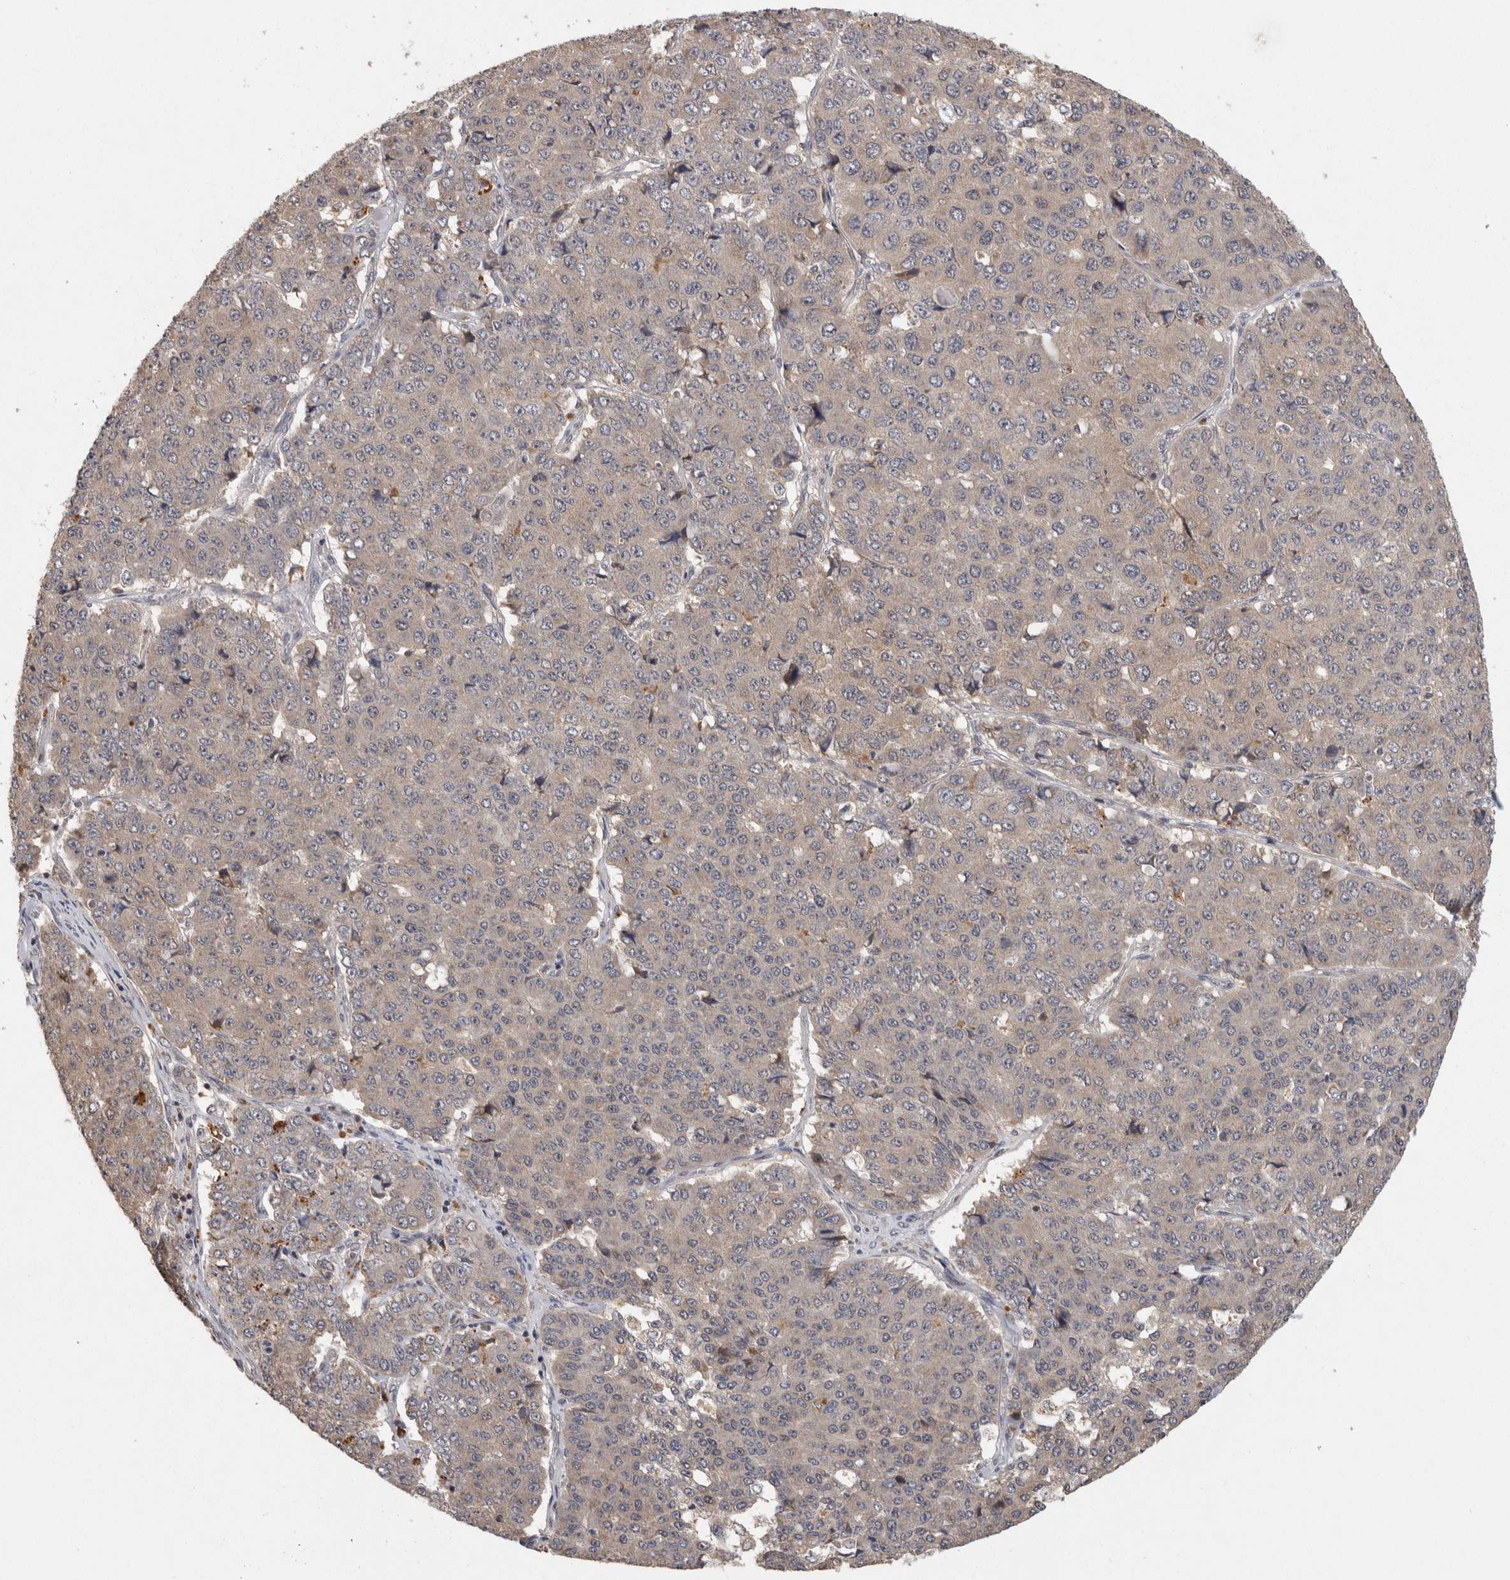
{"staining": {"intensity": "weak", "quantity": "<25%", "location": "cytoplasmic/membranous"}, "tissue": "pancreatic cancer", "cell_type": "Tumor cells", "image_type": "cancer", "snomed": [{"axis": "morphology", "description": "Adenocarcinoma, NOS"}, {"axis": "topography", "description": "Pancreas"}], "caption": "A histopathology image of pancreatic cancer stained for a protein exhibits no brown staining in tumor cells.", "gene": "ACAT2", "patient": {"sex": "male", "age": 50}}